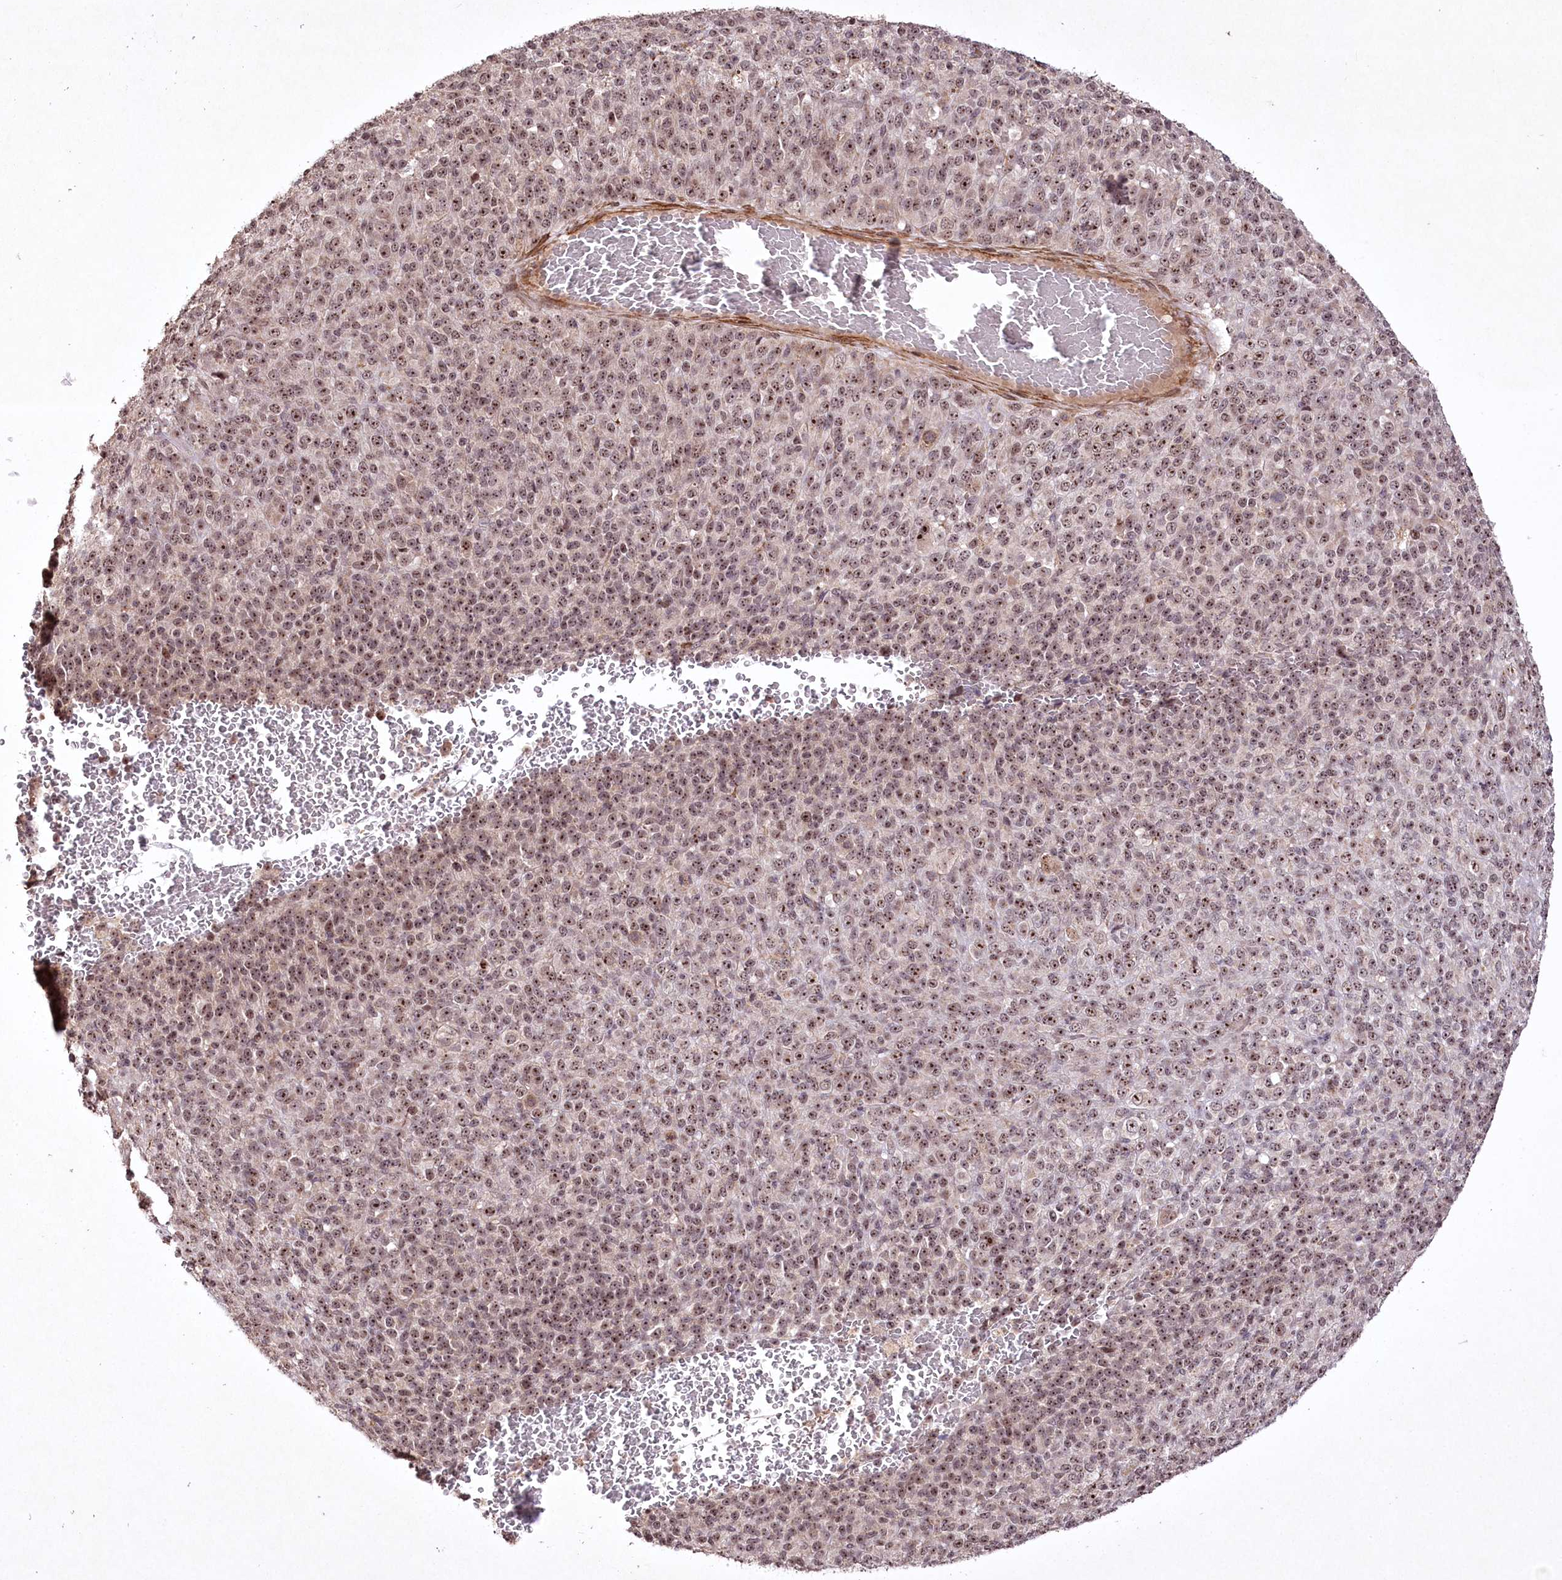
{"staining": {"intensity": "moderate", "quantity": ">75%", "location": "nuclear"}, "tissue": "melanoma", "cell_type": "Tumor cells", "image_type": "cancer", "snomed": [{"axis": "morphology", "description": "Malignant melanoma, Metastatic site"}, {"axis": "topography", "description": "Brain"}], "caption": "Protein staining of malignant melanoma (metastatic site) tissue reveals moderate nuclear positivity in about >75% of tumor cells.", "gene": "CCDC59", "patient": {"sex": "female", "age": 56}}